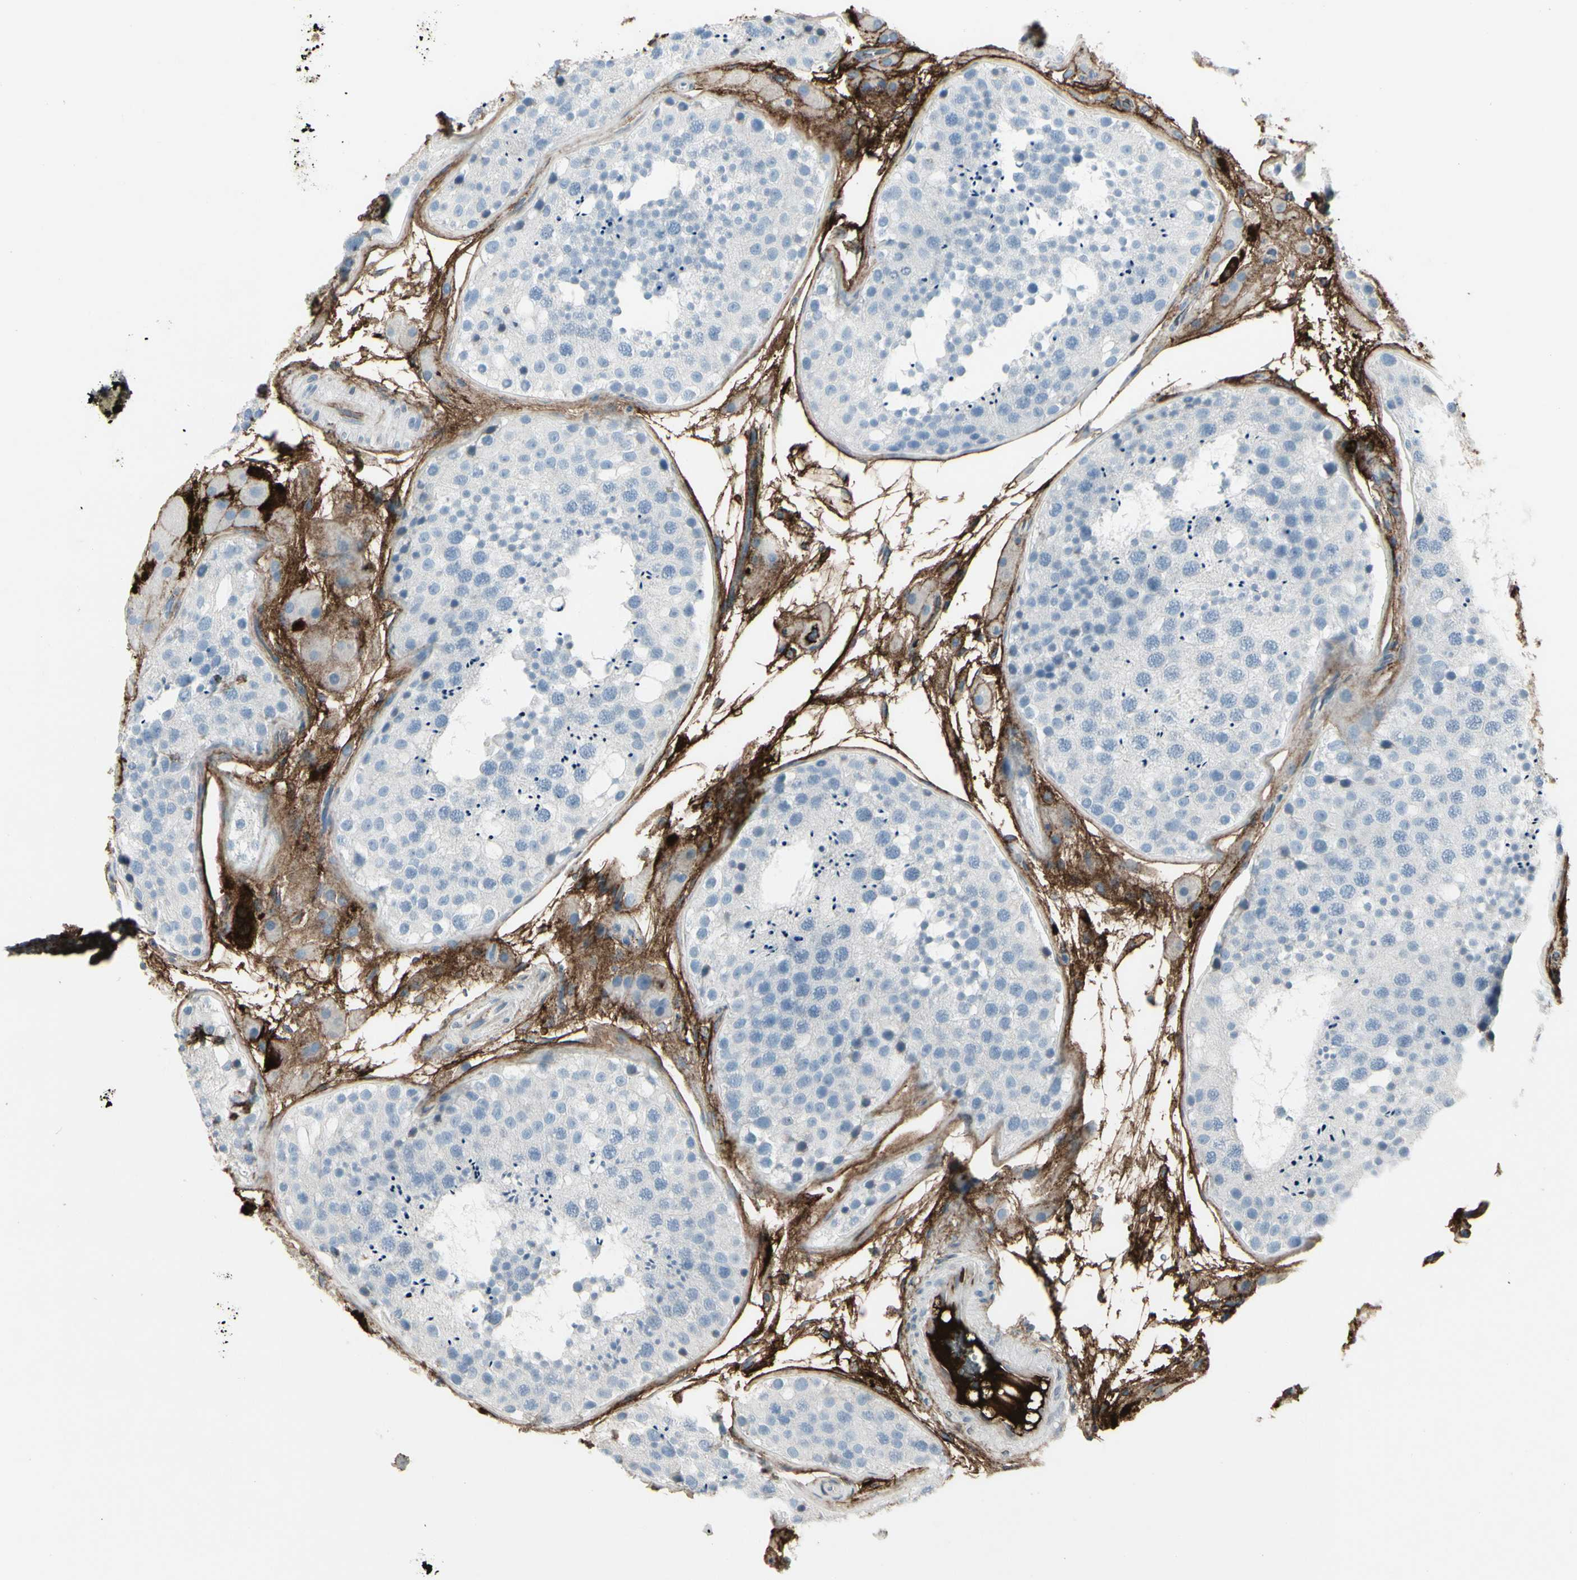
{"staining": {"intensity": "negative", "quantity": "none", "location": "none"}, "tissue": "testis", "cell_type": "Cells in seminiferous ducts", "image_type": "normal", "snomed": [{"axis": "morphology", "description": "Normal tissue, NOS"}, {"axis": "topography", "description": "Testis"}], "caption": "Immunohistochemistry (IHC) photomicrograph of normal testis: testis stained with DAB (3,3'-diaminobenzidine) displays no significant protein expression in cells in seminiferous ducts.", "gene": "IGHG1", "patient": {"sex": "male", "age": 26}}